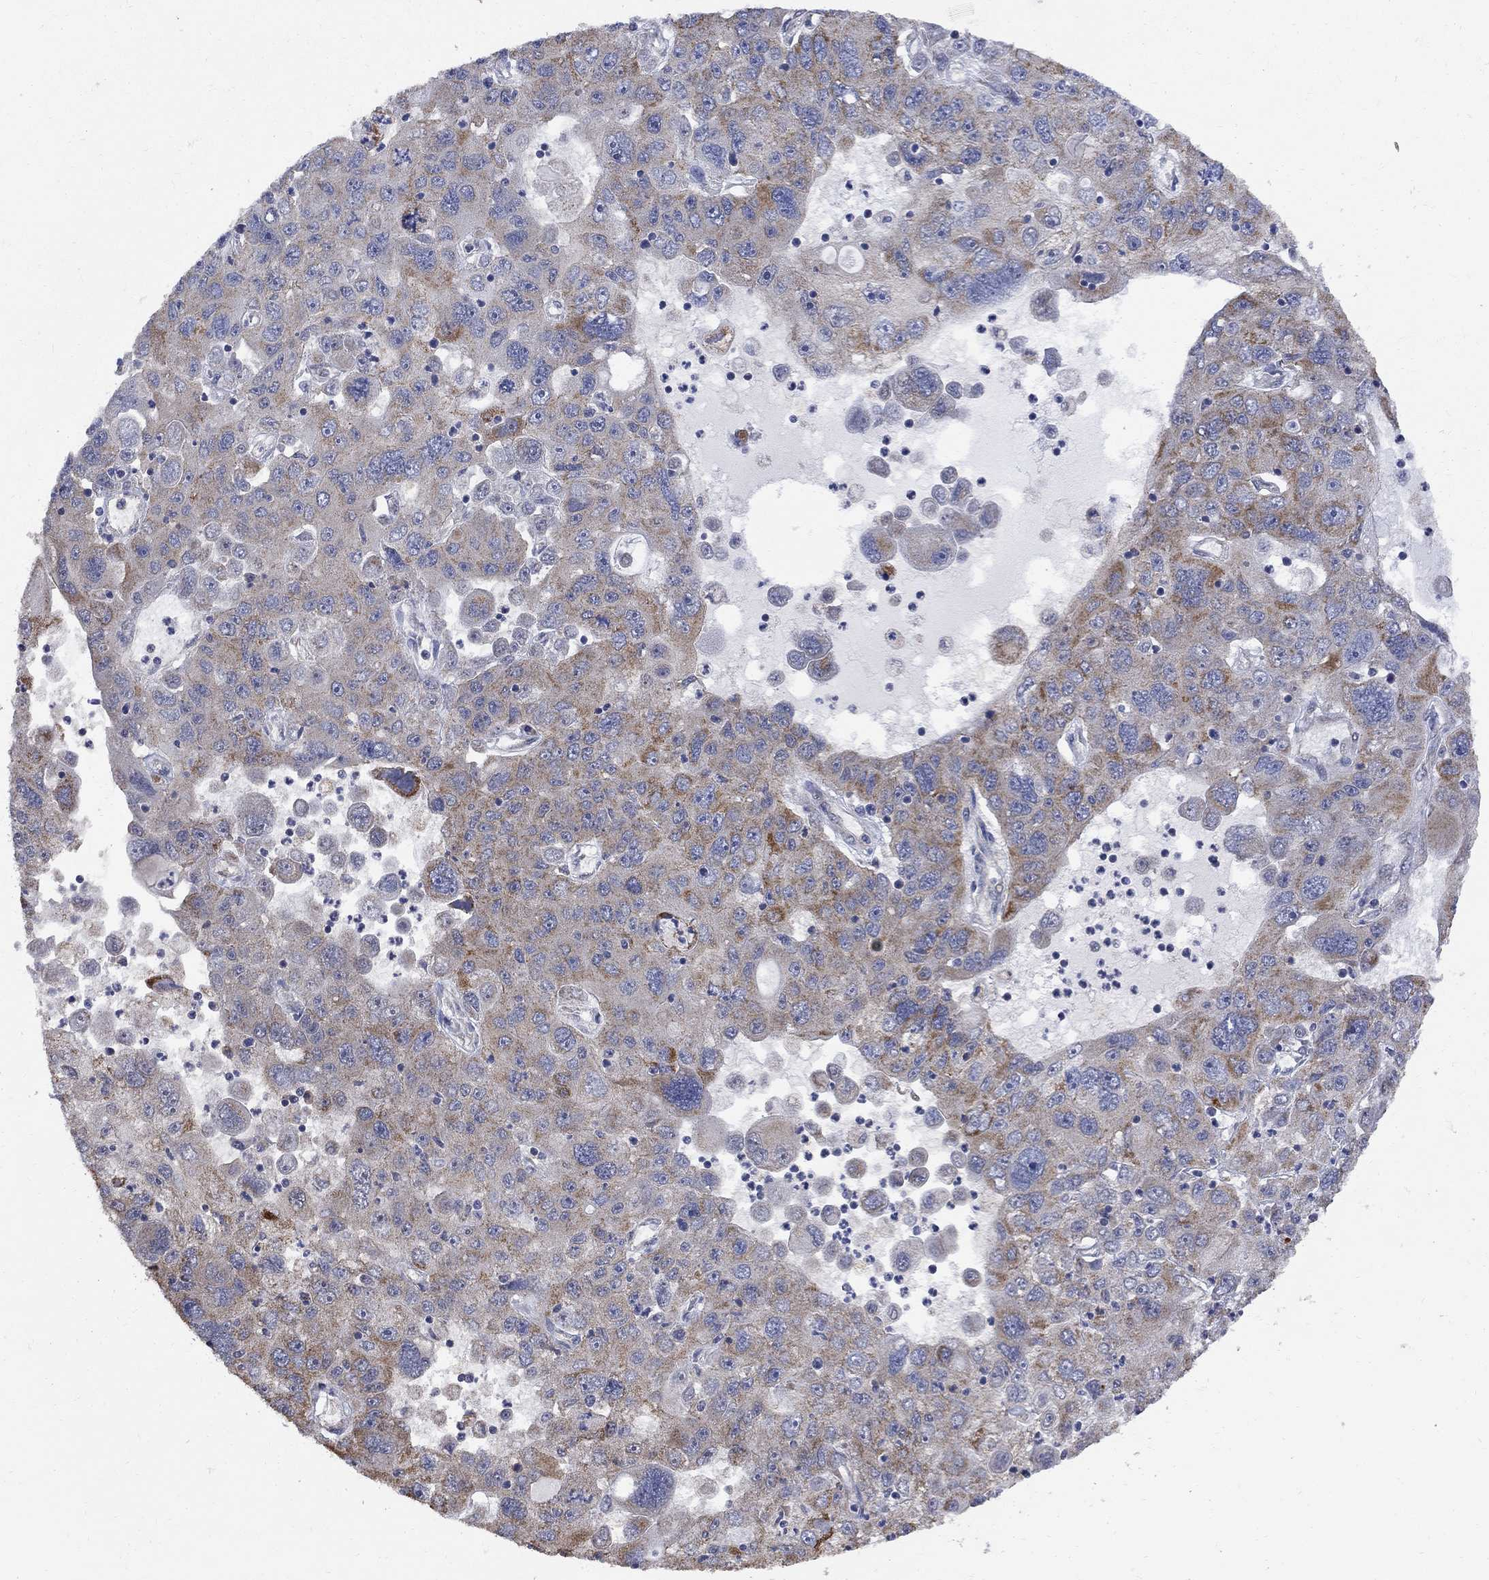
{"staining": {"intensity": "strong", "quantity": "<25%", "location": "cytoplasmic/membranous"}, "tissue": "stomach cancer", "cell_type": "Tumor cells", "image_type": "cancer", "snomed": [{"axis": "morphology", "description": "Adenocarcinoma, NOS"}, {"axis": "topography", "description": "Stomach"}], "caption": "Protein analysis of stomach adenocarcinoma tissue demonstrates strong cytoplasmic/membranous staining in about <25% of tumor cells.", "gene": "ANKRA2", "patient": {"sex": "male", "age": 56}}